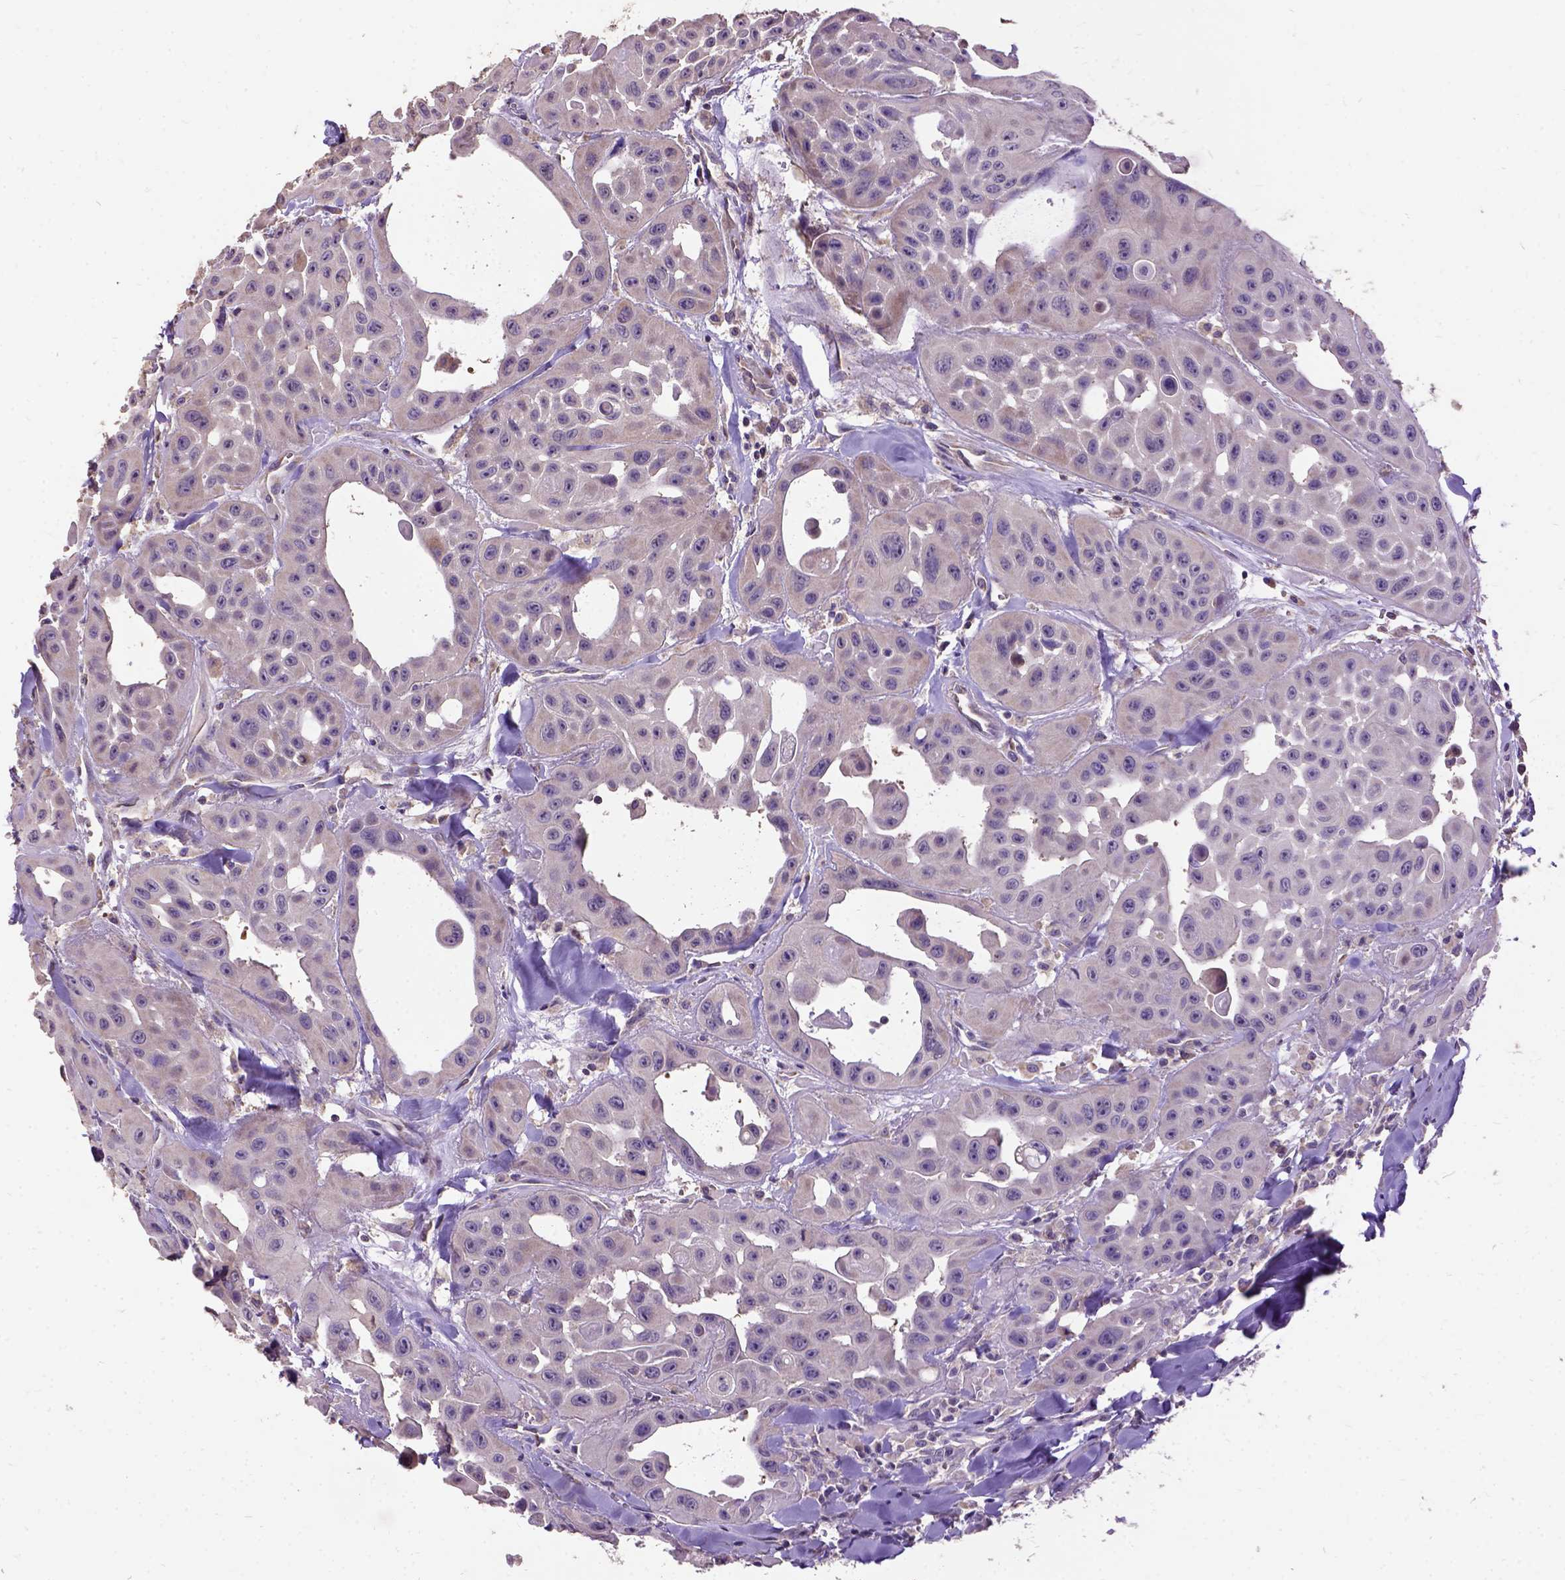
{"staining": {"intensity": "weak", "quantity": "25%-75%", "location": "cytoplasmic/membranous"}, "tissue": "head and neck cancer", "cell_type": "Tumor cells", "image_type": "cancer", "snomed": [{"axis": "morphology", "description": "Adenocarcinoma, NOS"}, {"axis": "topography", "description": "Head-Neck"}], "caption": "Head and neck cancer (adenocarcinoma) stained with immunohistochemistry (IHC) reveals weak cytoplasmic/membranous staining in approximately 25%-75% of tumor cells. The protein of interest is stained brown, and the nuclei are stained in blue (DAB IHC with brightfield microscopy, high magnification).", "gene": "DQX1", "patient": {"sex": "male", "age": 73}}